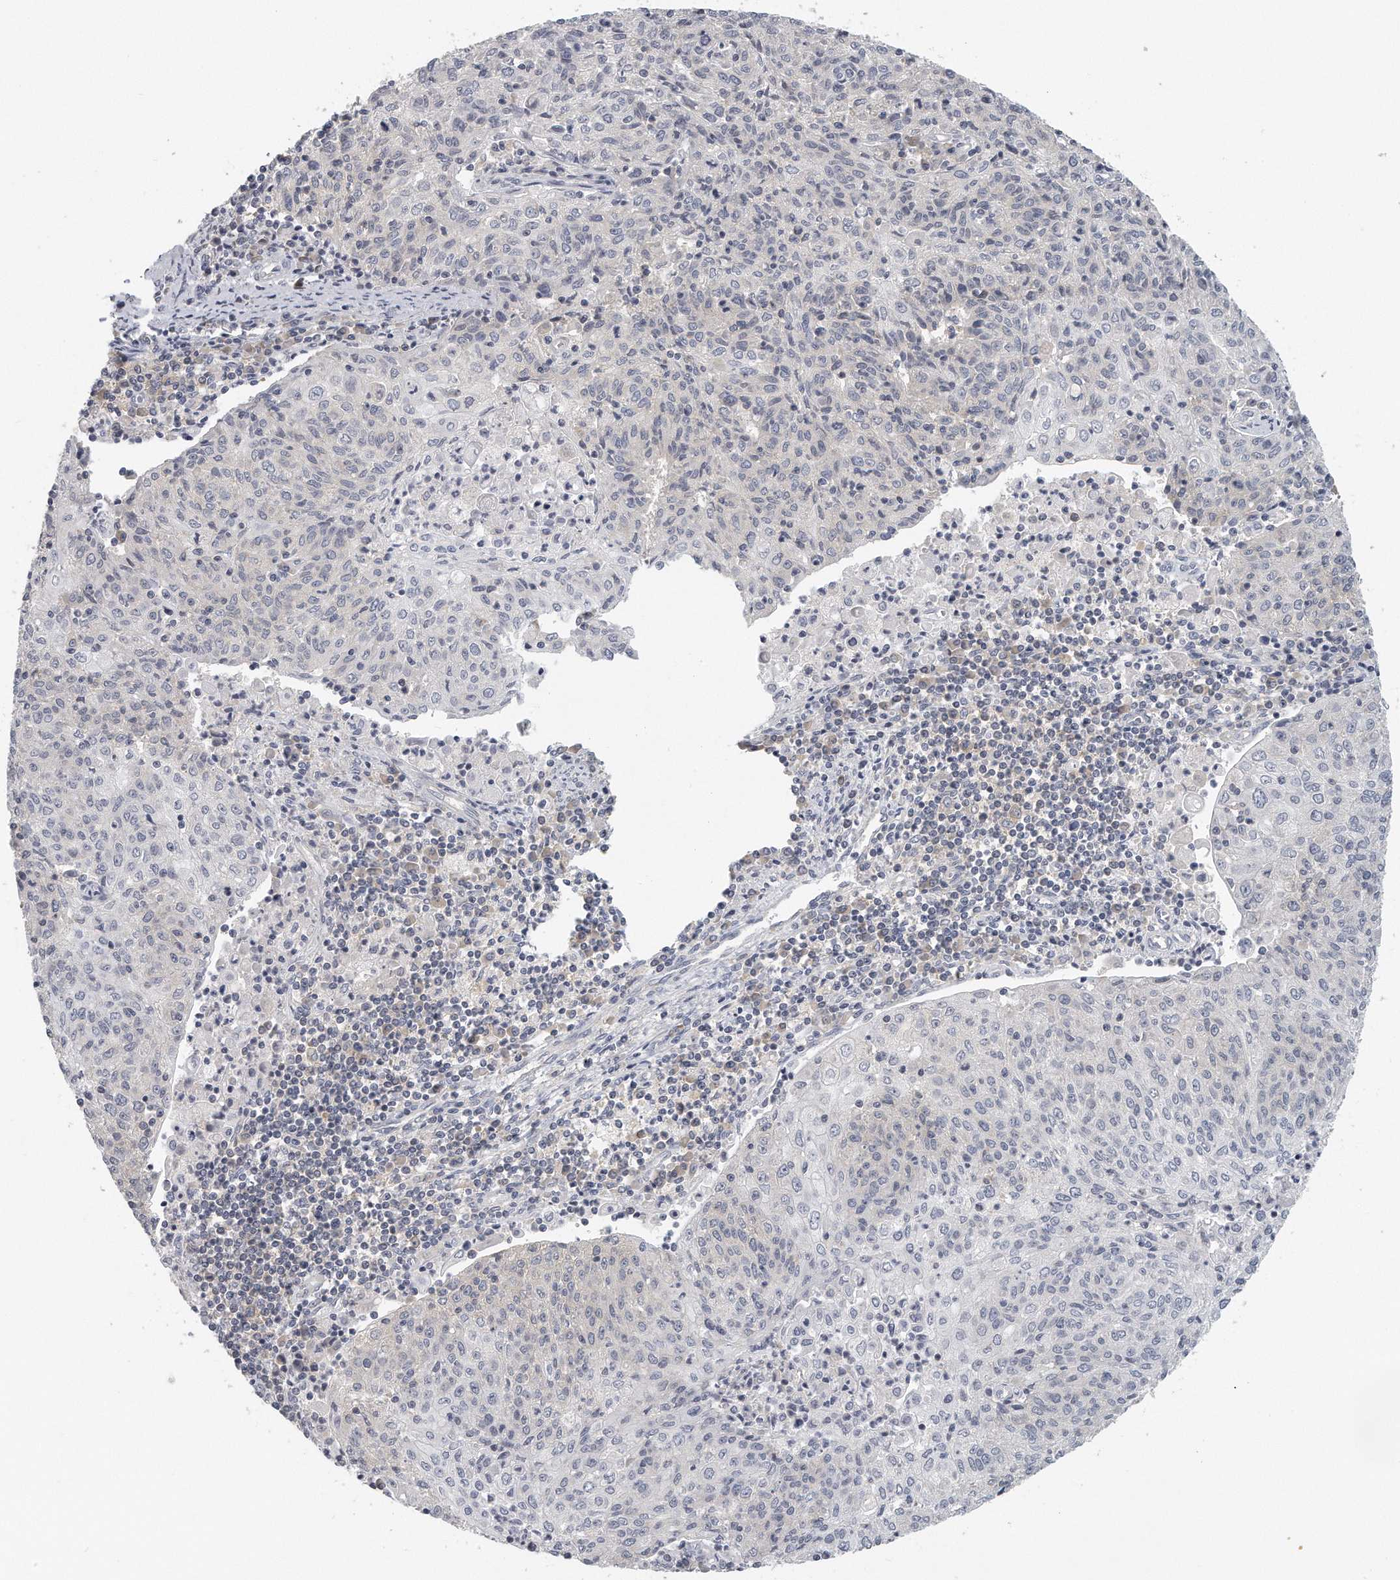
{"staining": {"intensity": "negative", "quantity": "none", "location": "none"}, "tissue": "cervical cancer", "cell_type": "Tumor cells", "image_type": "cancer", "snomed": [{"axis": "morphology", "description": "Squamous cell carcinoma, NOS"}, {"axis": "topography", "description": "Cervix"}], "caption": "Squamous cell carcinoma (cervical) was stained to show a protein in brown. There is no significant positivity in tumor cells.", "gene": "EIF3I", "patient": {"sex": "female", "age": 48}}